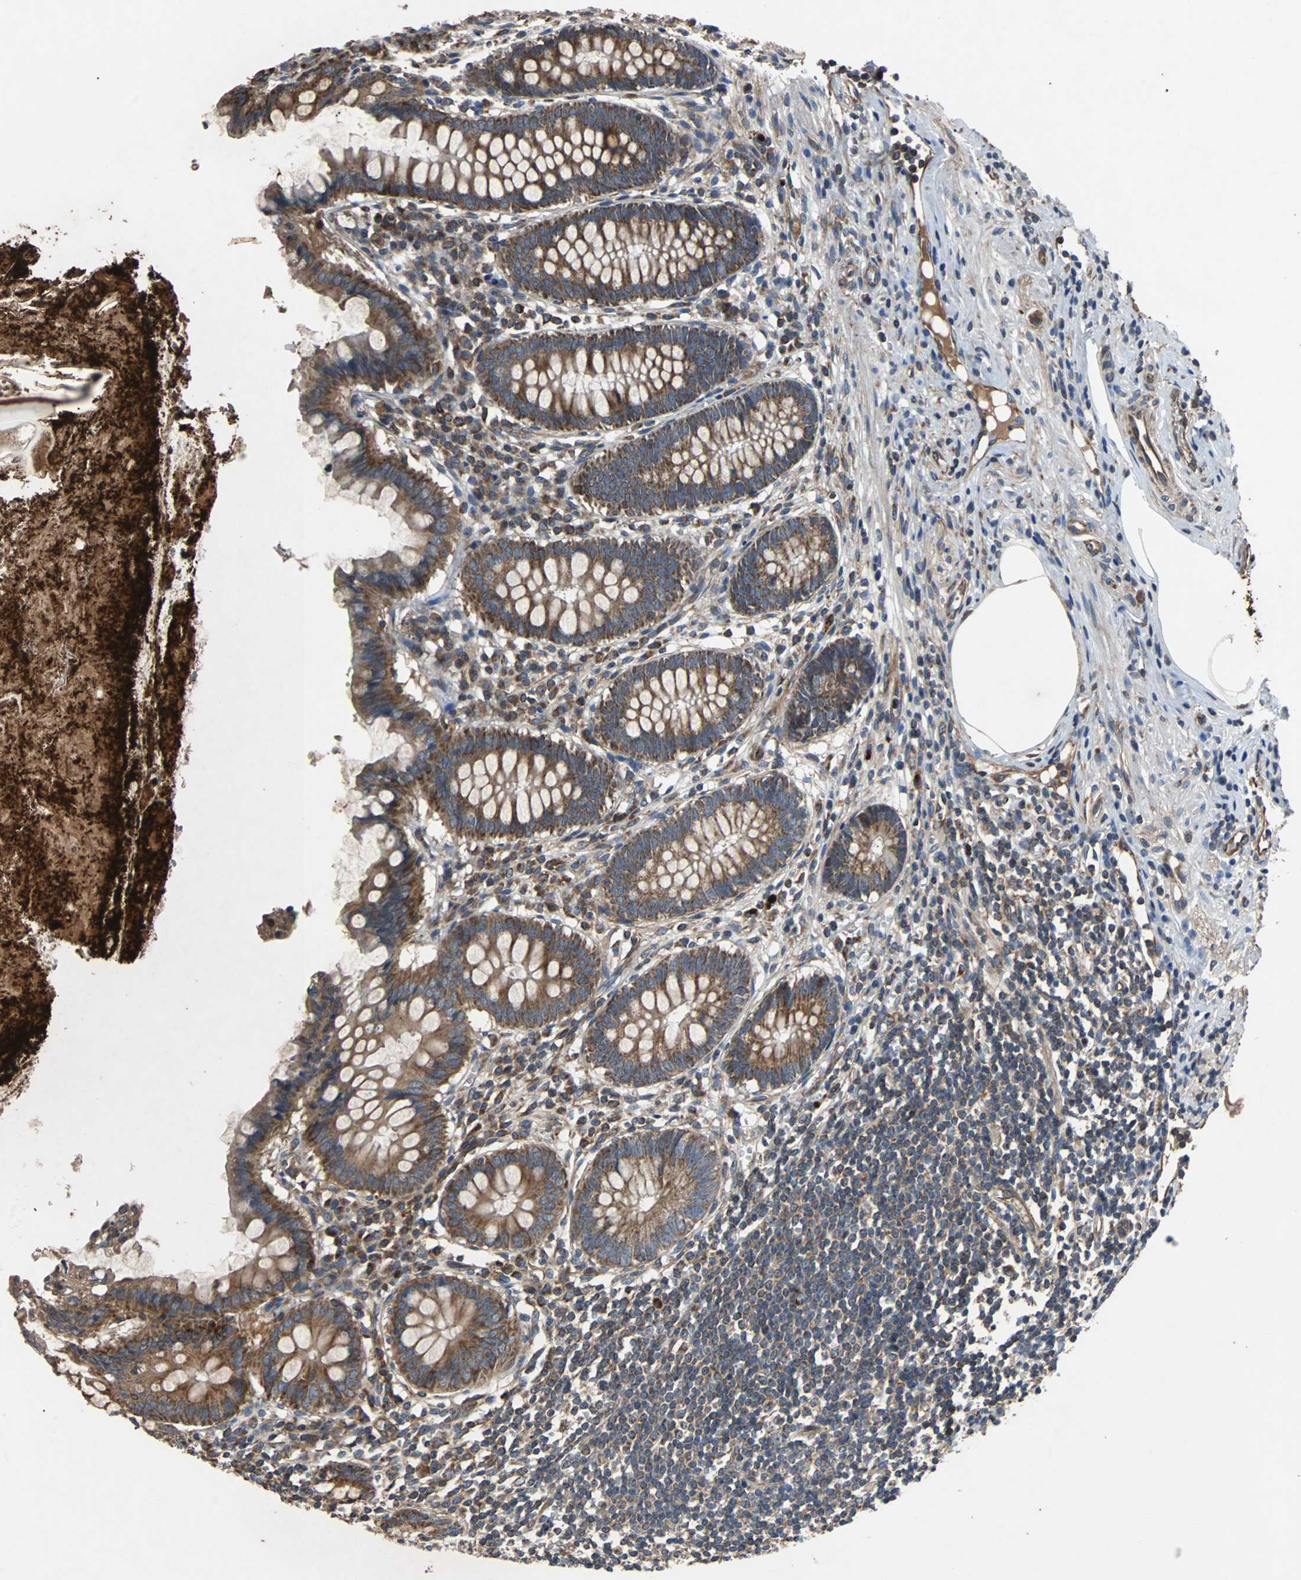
{"staining": {"intensity": "moderate", "quantity": ">75%", "location": "cytoplasmic/membranous"}, "tissue": "appendix", "cell_type": "Glandular cells", "image_type": "normal", "snomed": [{"axis": "morphology", "description": "Normal tissue, NOS"}, {"axis": "topography", "description": "Appendix"}], "caption": "DAB (3,3'-diaminobenzidine) immunohistochemical staining of normal appendix shows moderate cytoplasmic/membranous protein expression in approximately >75% of glandular cells. (Stains: DAB in brown, nuclei in blue, Microscopy: brightfield microscopy at high magnification).", "gene": "ACTR3", "patient": {"sex": "female", "age": 50}}